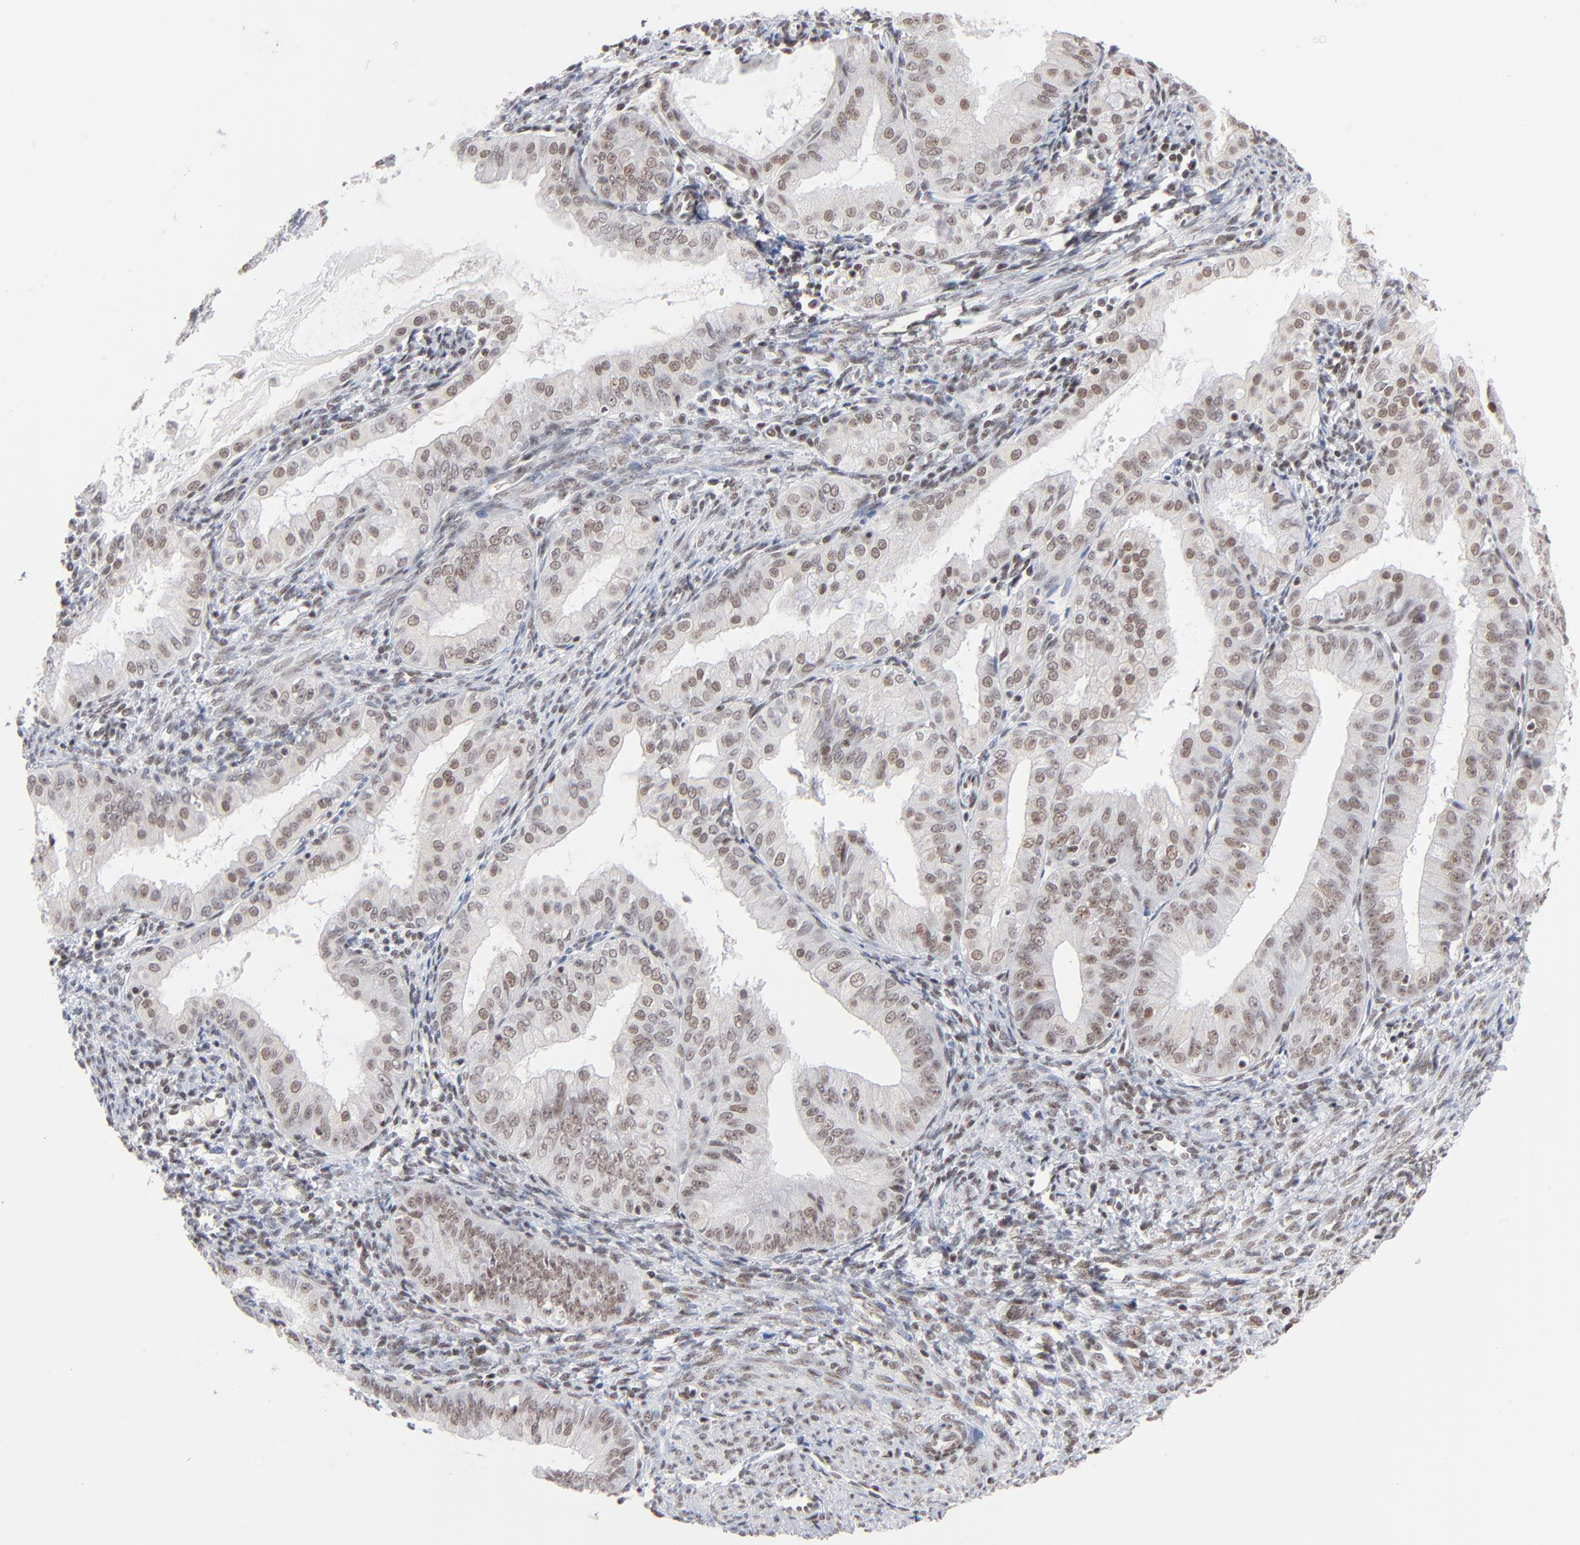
{"staining": {"intensity": "weak", "quantity": ">75%", "location": "nuclear"}, "tissue": "endometrial cancer", "cell_type": "Tumor cells", "image_type": "cancer", "snomed": [{"axis": "morphology", "description": "Adenocarcinoma, NOS"}, {"axis": "topography", "description": "Endometrium"}], "caption": "Human endometrial cancer stained with a brown dye reveals weak nuclear positive positivity in approximately >75% of tumor cells.", "gene": "ZNF143", "patient": {"sex": "female", "age": 76}}